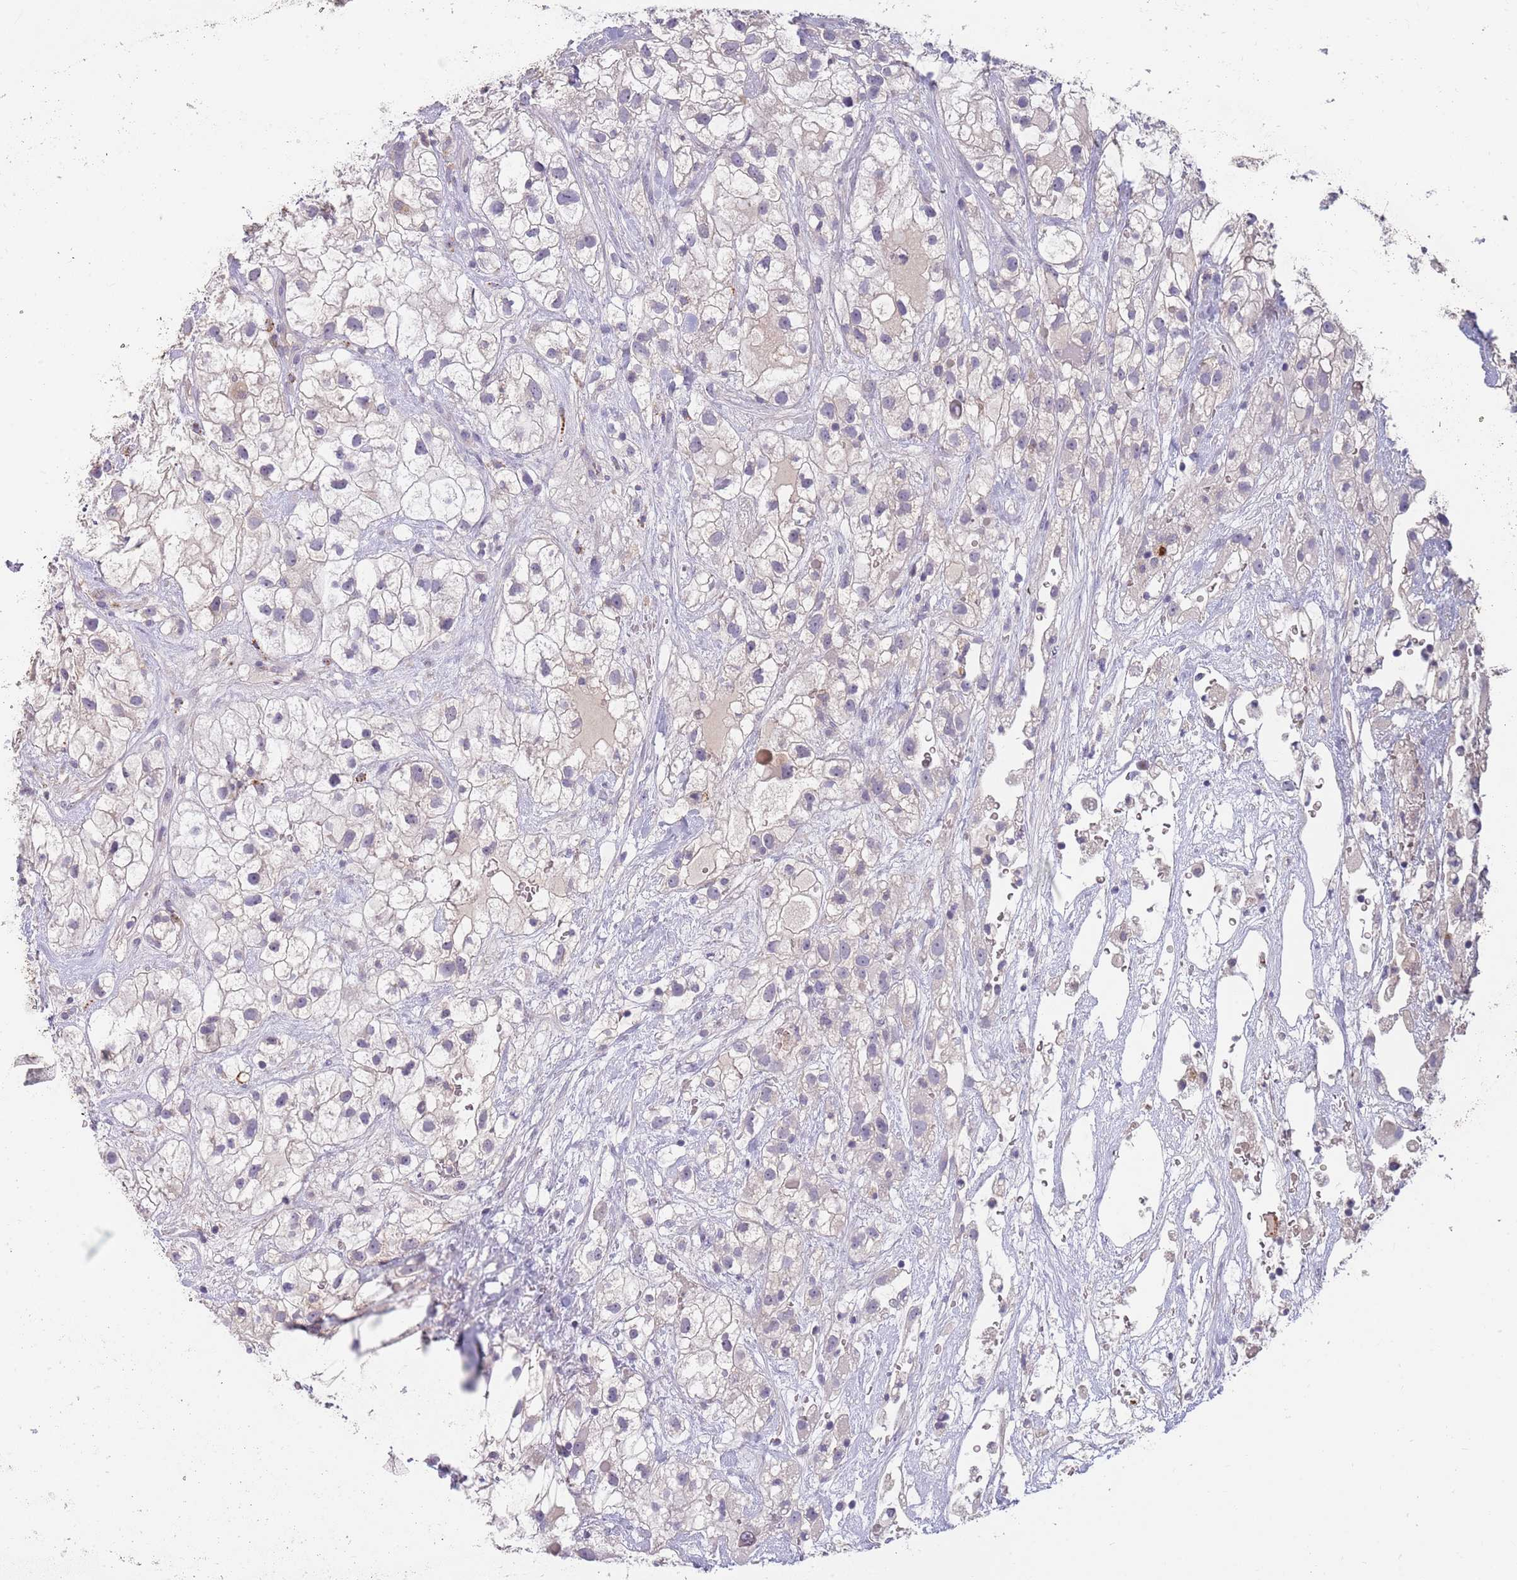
{"staining": {"intensity": "negative", "quantity": "none", "location": "none"}, "tissue": "renal cancer", "cell_type": "Tumor cells", "image_type": "cancer", "snomed": [{"axis": "morphology", "description": "Adenocarcinoma, NOS"}, {"axis": "topography", "description": "Kidney"}], "caption": "IHC micrograph of neoplastic tissue: human adenocarcinoma (renal) stained with DAB reveals no significant protein staining in tumor cells.", "gene": "PIMREG", "patient": {"sex": "male", "age": 59}}